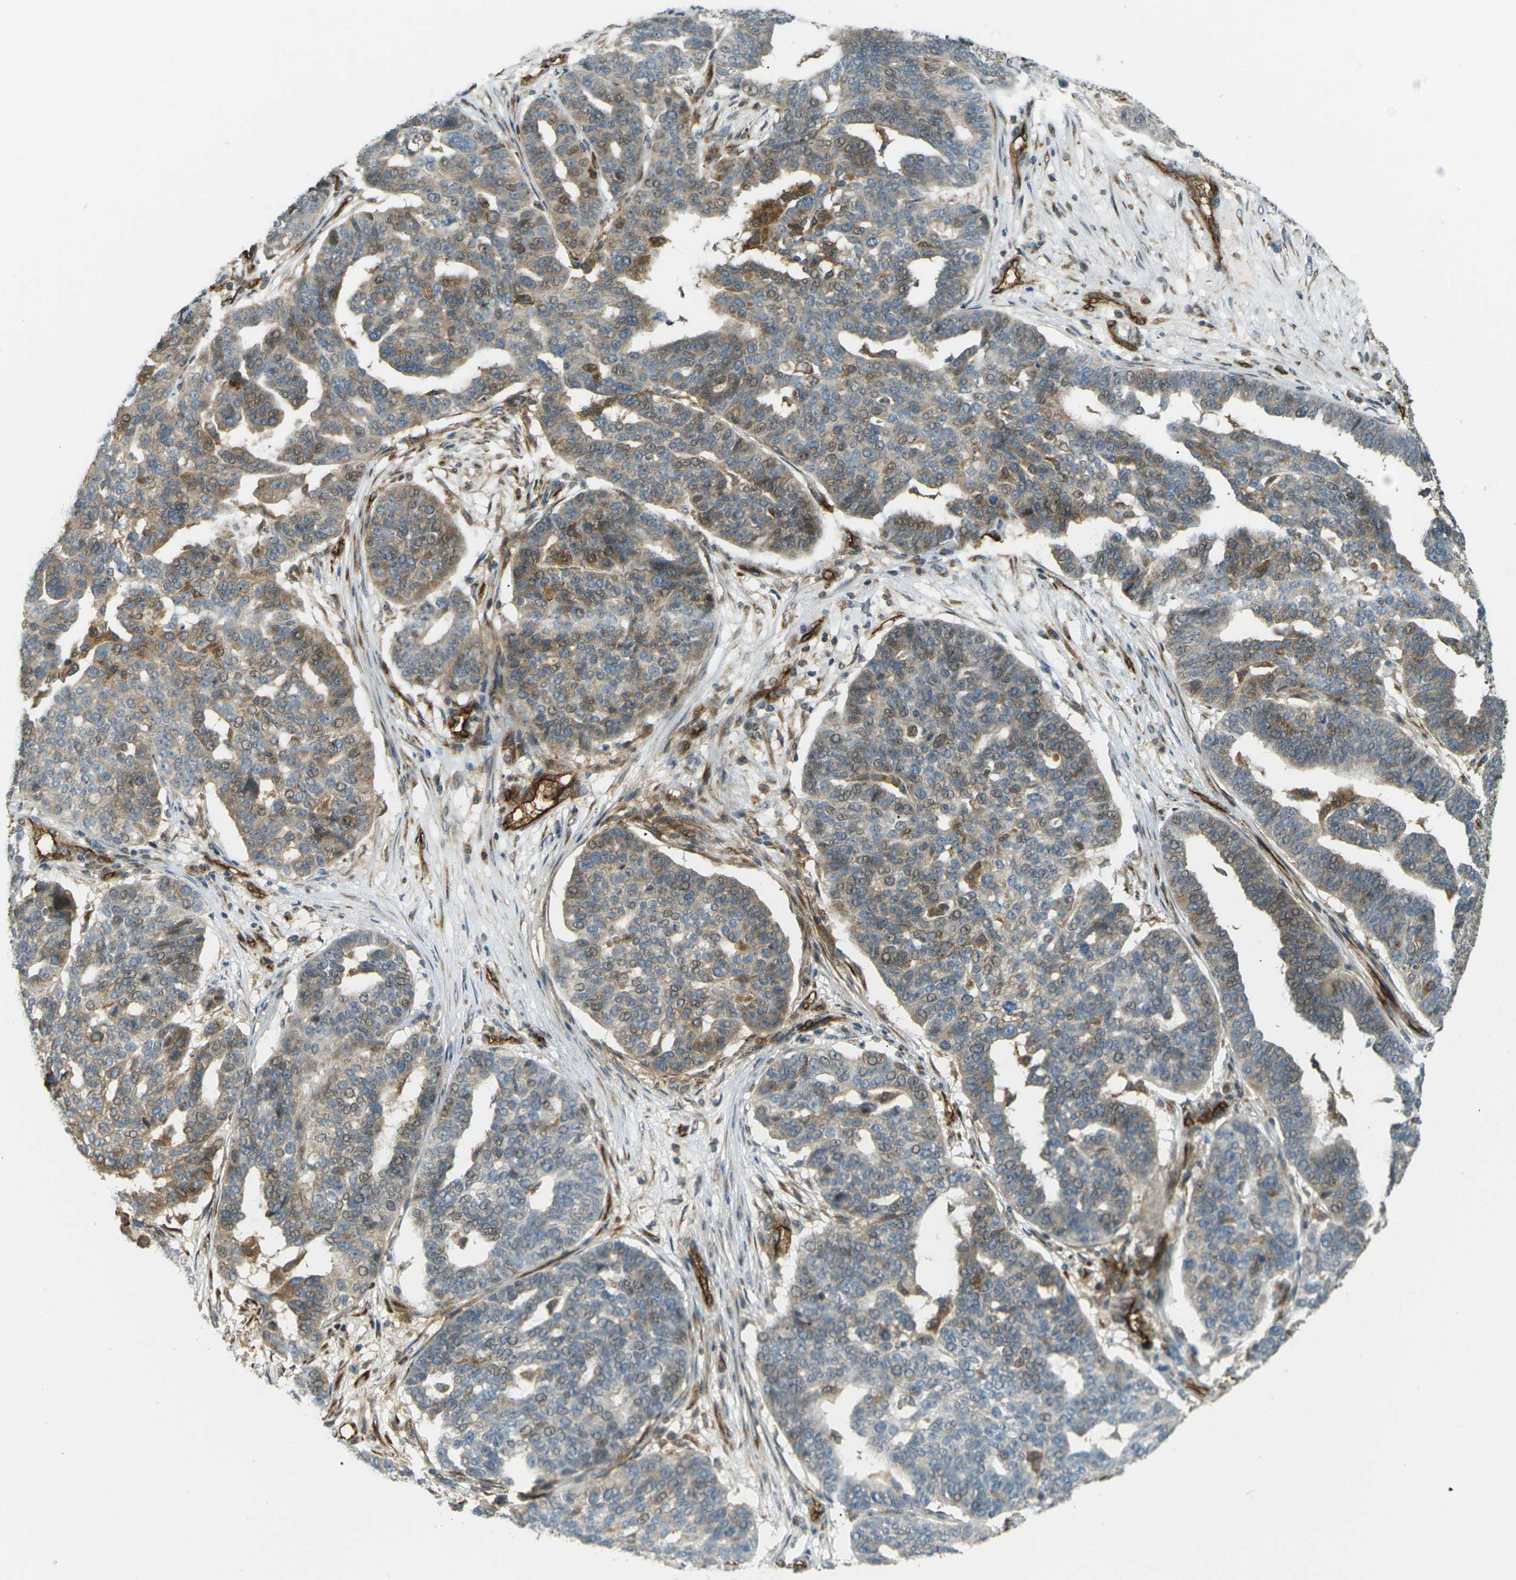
{"staining": {"intensity": "weak", "quantity": "25%-75%", "location": "cytoplasmic/membranous"}, "tissue": "ovarian cancer", "cell_type": "Tumor cells", "image_type": "cancer", "snomed": [{"axis": "morphology", "description": "Cystadenocarcinoma, serous, NOS"}, {"axis": "topography", "description": "Ovary"}], "caption": "Ovarian cancer (serous cystadenocarcinoma) was stained to show a protein in brown. There is low levels of weak cytoplasmic/membranous expression in approximately 25%-75% of tumor cells.", "gene": "S1PR1", "patient": {"sex": "female", "age": 59}}